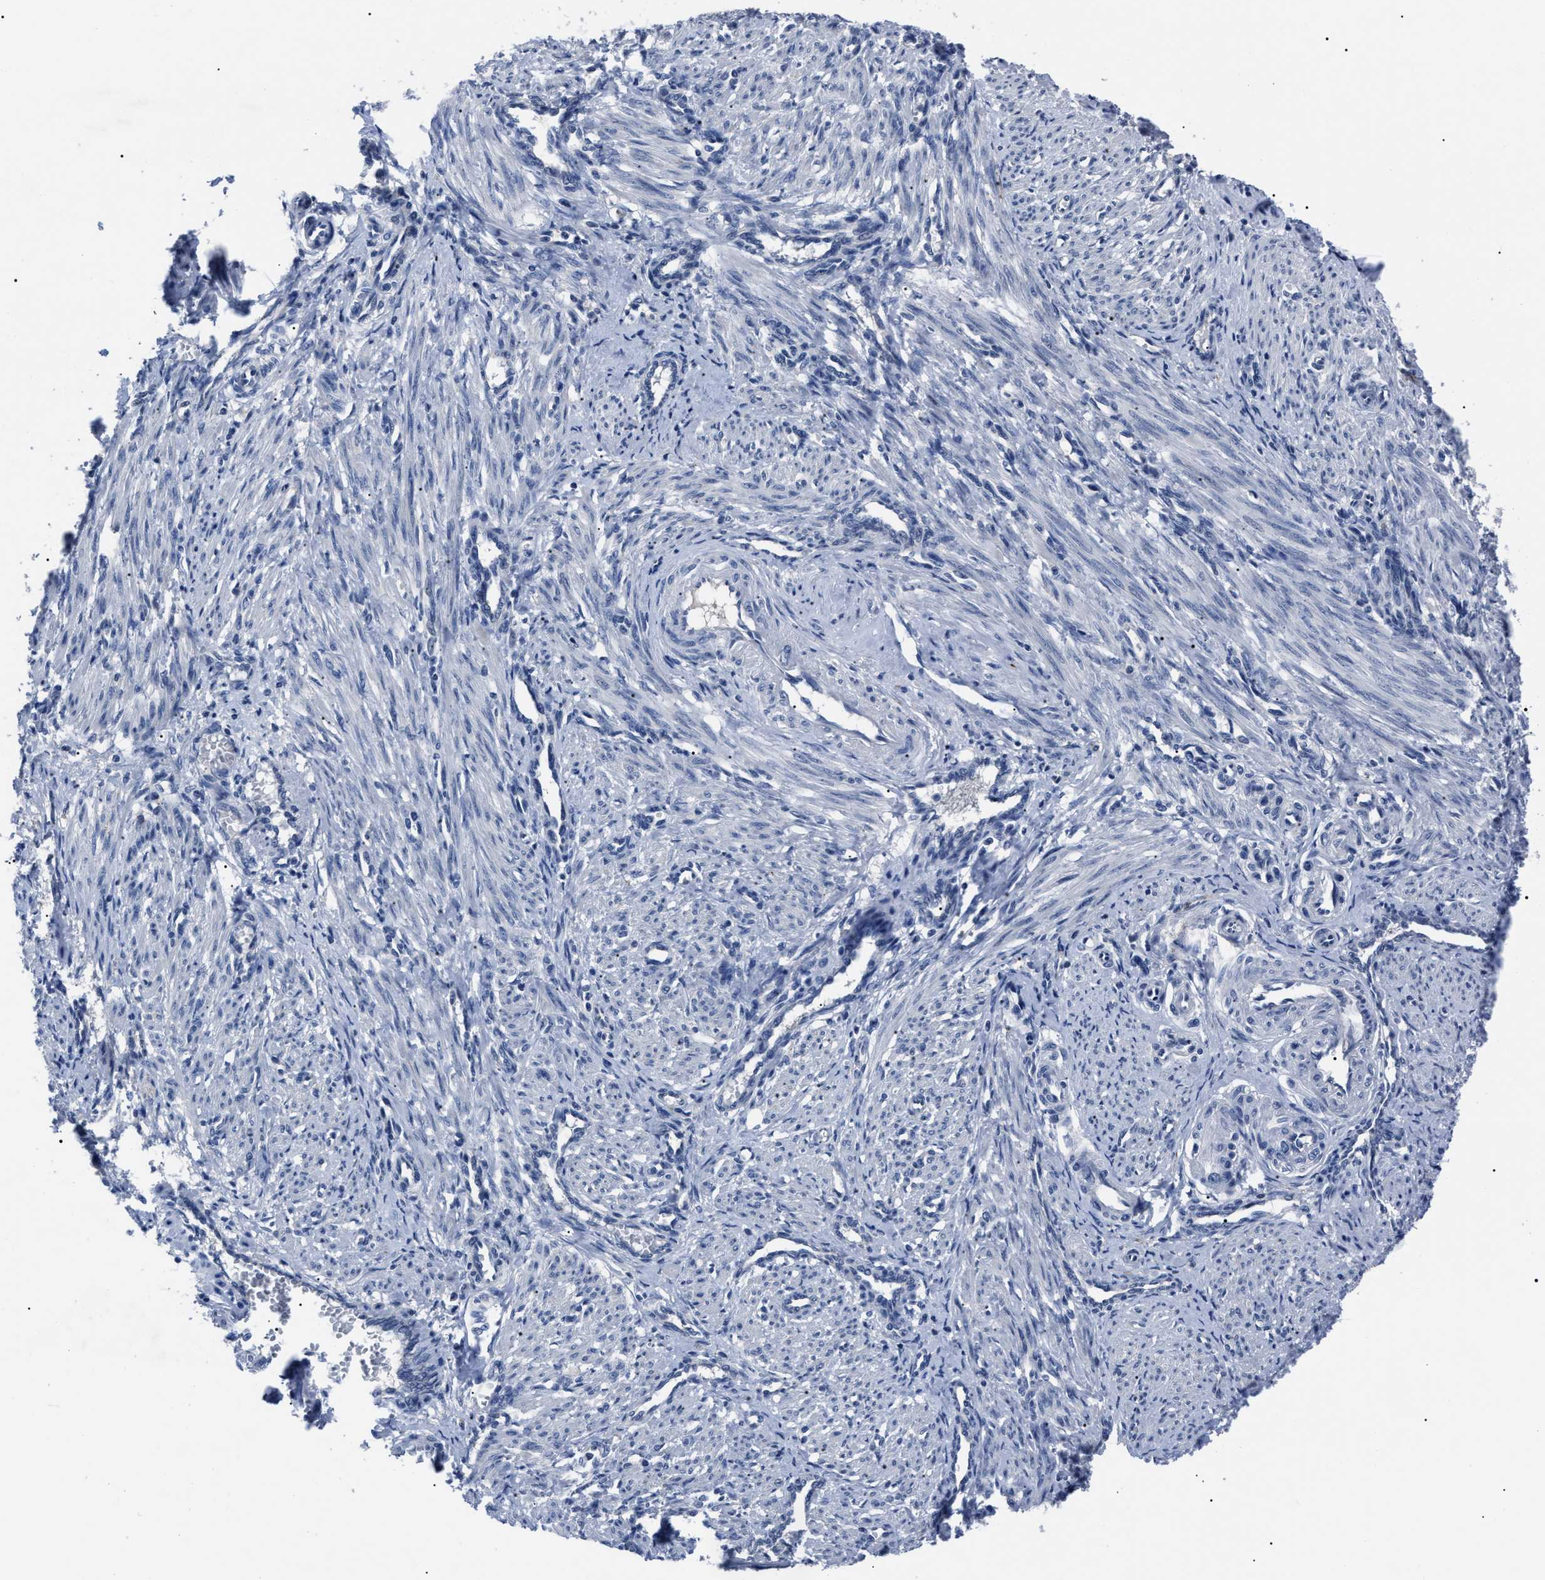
{"staining": {"intensity": "negative", "quantity": "none", "location": "none"}, "tissue": "smooth muscle", "cell_type": "Smooth muscle cells", "image_type": "normal", "snomed": [{"axis": "morphology", "description": "Normal tissue, NOS"}, {"axis": "topography", "description": "Endometrium"}], "caption": "Immunohistochemistry histopathology image of unremarkable smooth muscle stained for a protein (brown), which exhibits no expression in smooth muscle cells. The staining was performed using DAB to visualize the protein expression in brown, while the nuclei were stained in blue with hematoxylin (Magnification: 20x).", "gene": "LRWD1", "patient": {"sex": "female", "age": 33}}